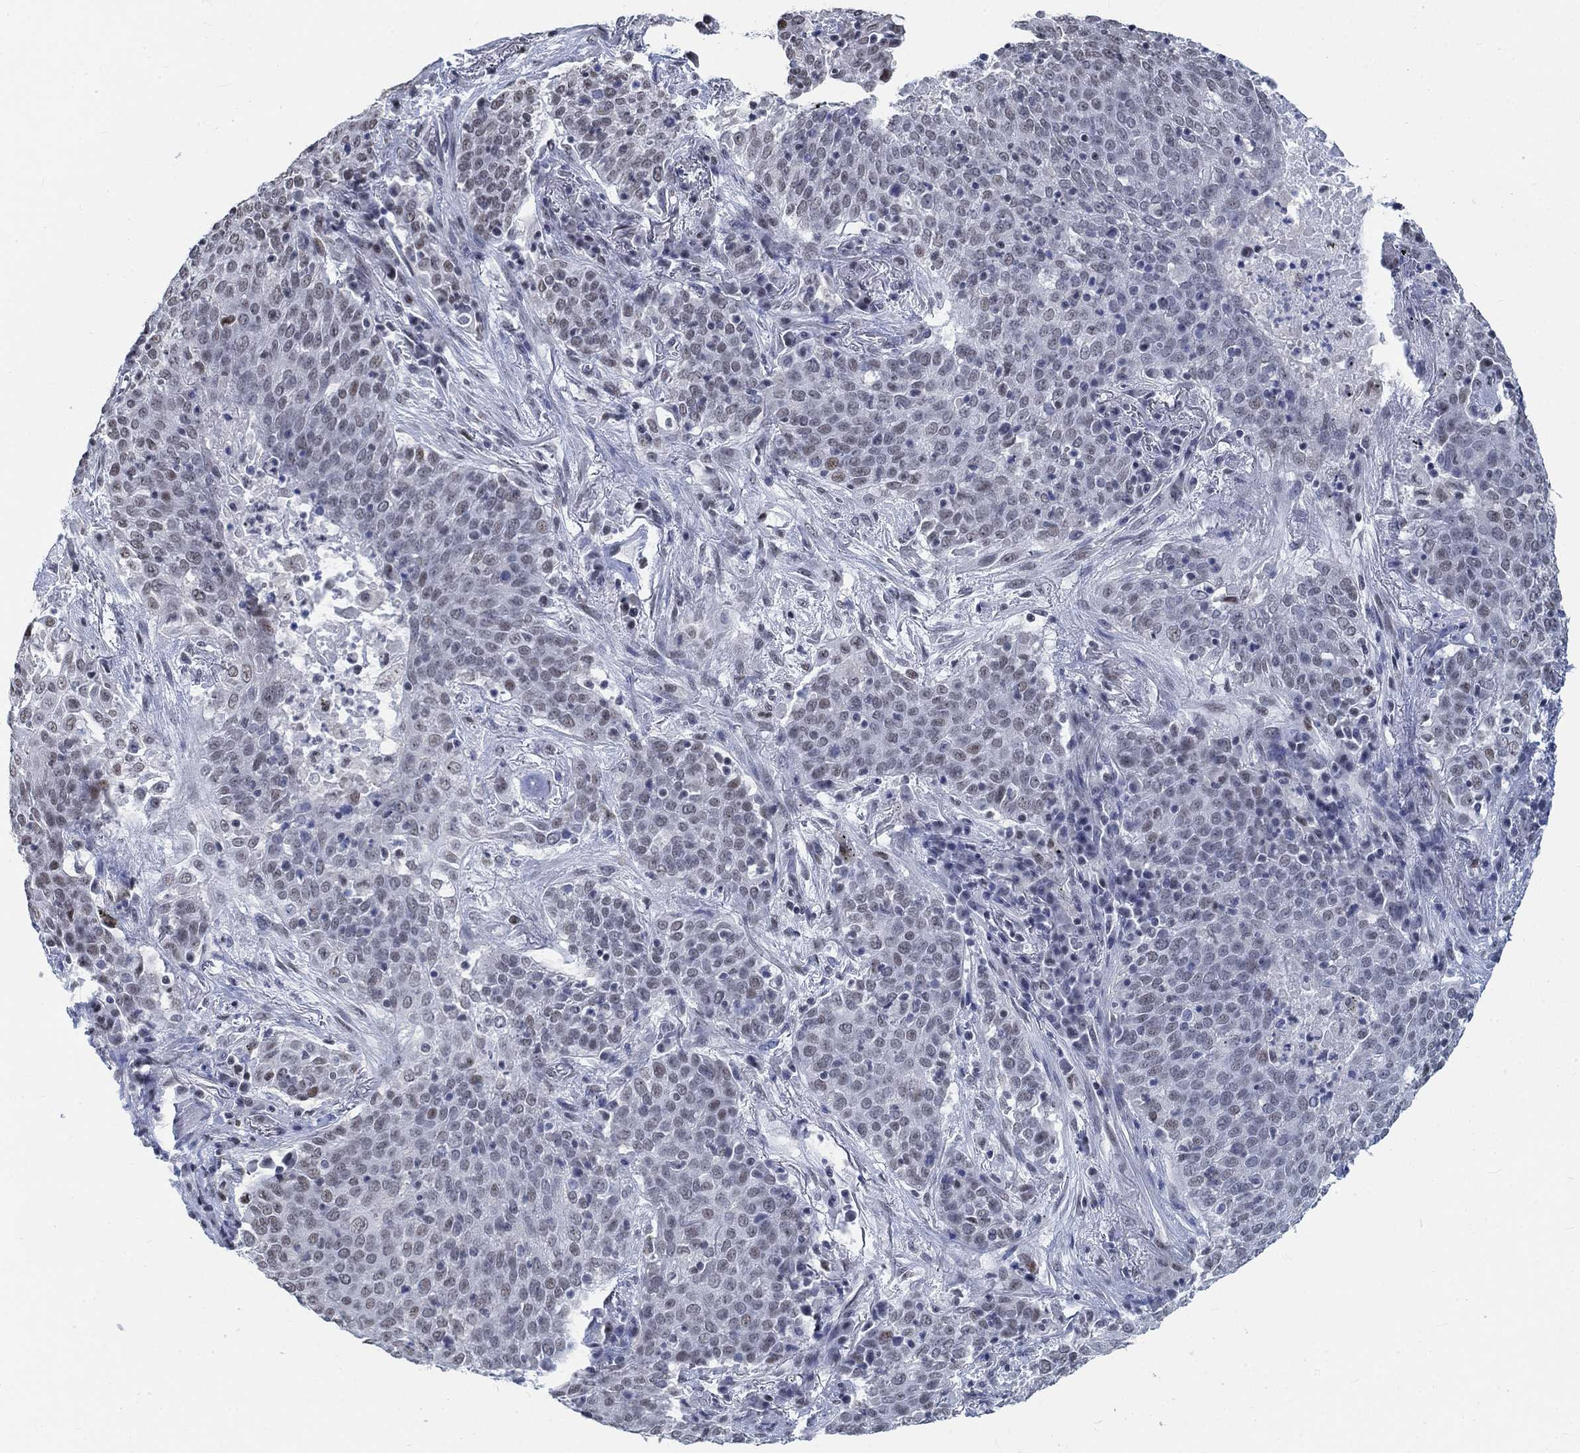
{"staining": {"intensity": "negative", "quantity": "none", "location": "none"}, "tissue": "lung cancer", "cell_type": "Tumor cells", "image_type": "cancer", "snomed": [{"axis": "morphology", "description": "Squamous cell carcinoma, NOS"}, {"axis": "topography", "description": "Lung"}], "caption": "This is a micrograph of IHC staining of lung cancer, which shows no staining in tumor cells. (DAB (3,3'-diaminobenzidine) IHC visualized using brightfield microscopy, high magnification).", "gene": "KCNH8", "patient": {"sex": "male", "age": 82}}